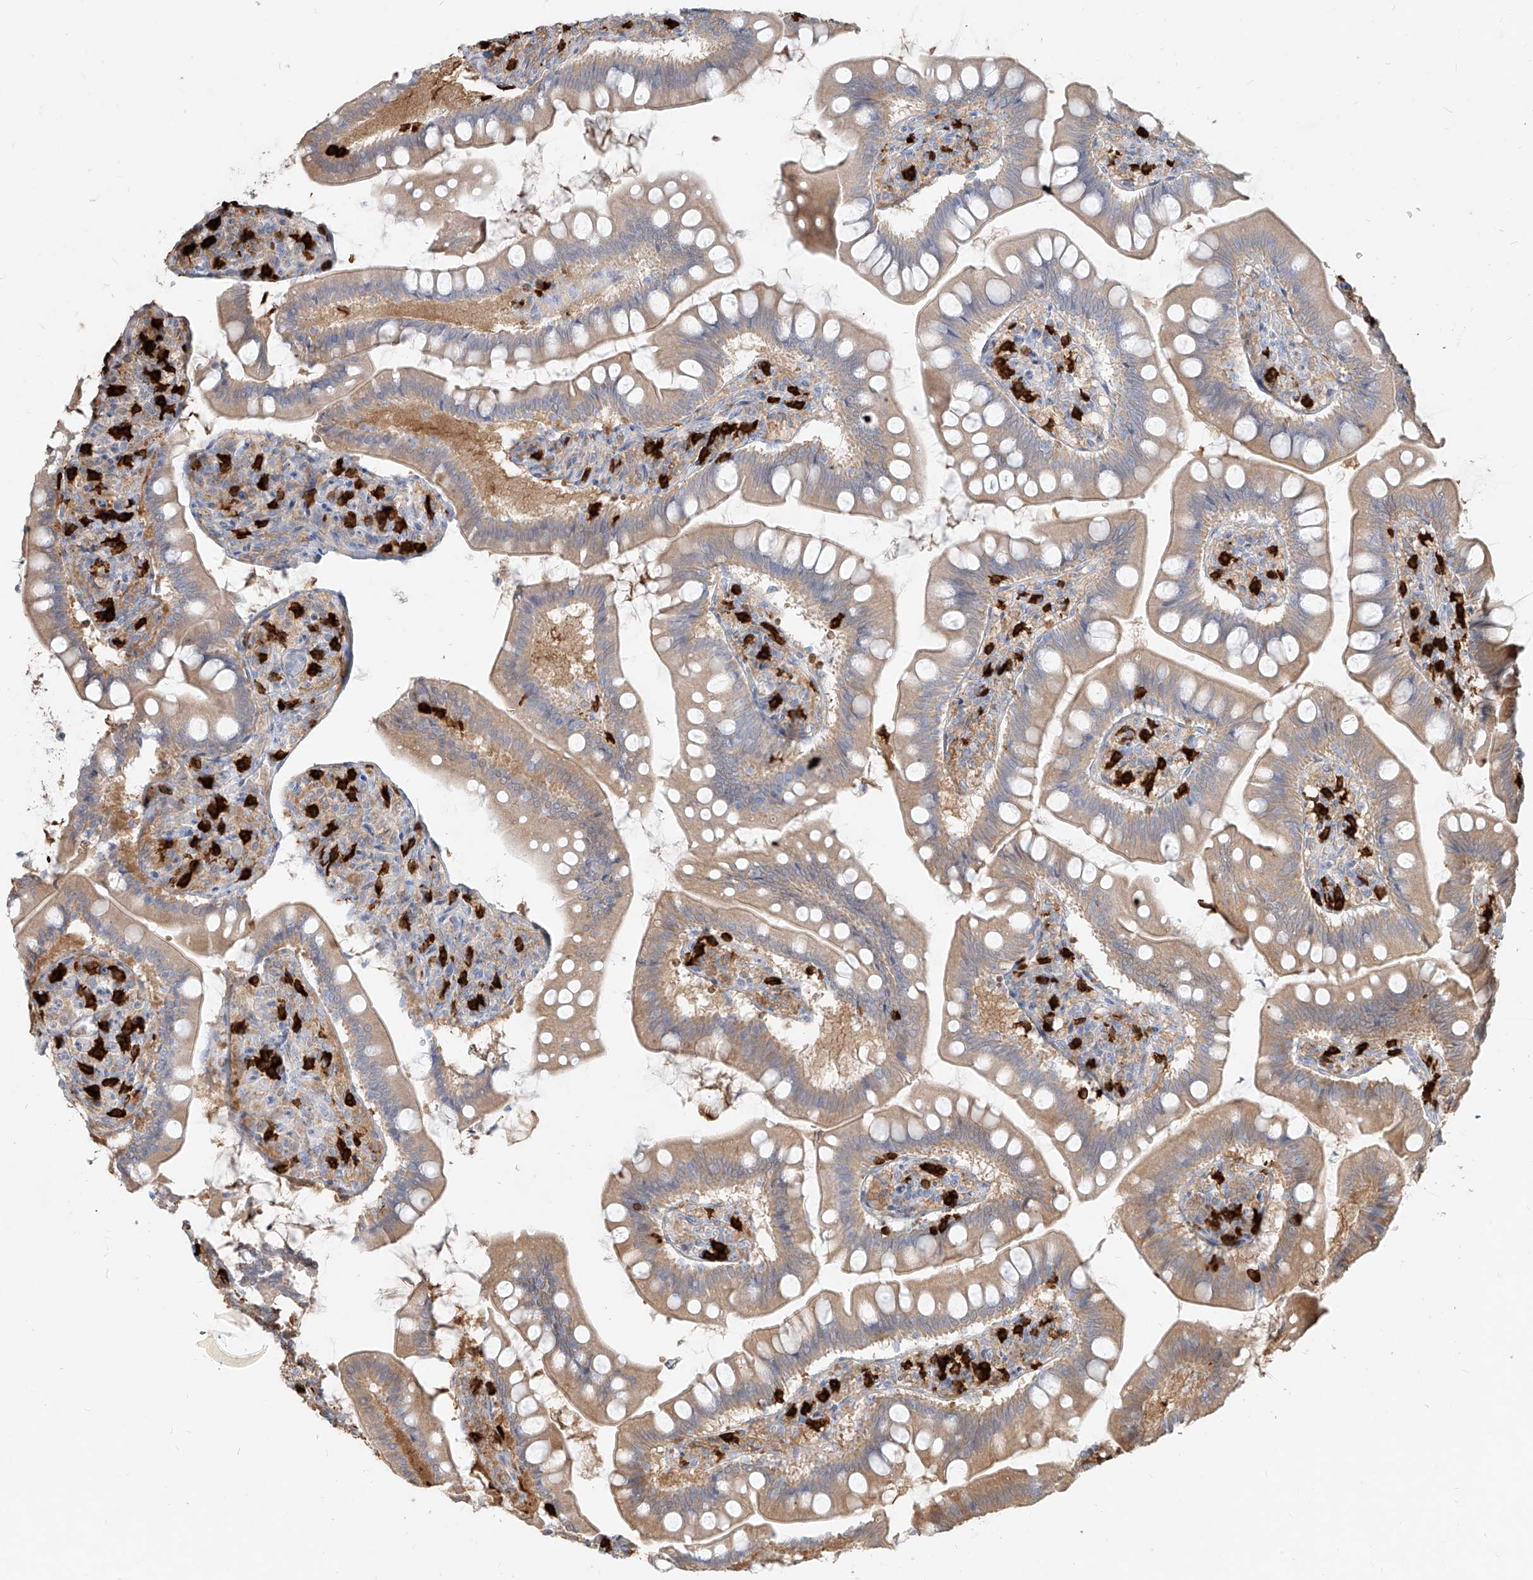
{"staining": {"intensity": "moderate", "quantity": "25%-75%", "location": "cytoplasmic/membranous"}, "tissue": "small intestine", "cell_type": "Glandular cells", "image_type": "normal", "snomed": [{"axis": "morphology", "description": "Normal tissue, NOS"}, {"axis": "topography", "description": "Small intestine"}], "caption": "Immunohistochemical staining of normal small intestine exhibits moderate cytoplasmic/membranous protein positivity in about 25%-75% of glandular cells.", "gene": "PGD", "patient": {"sex": "male", "age": 7}}